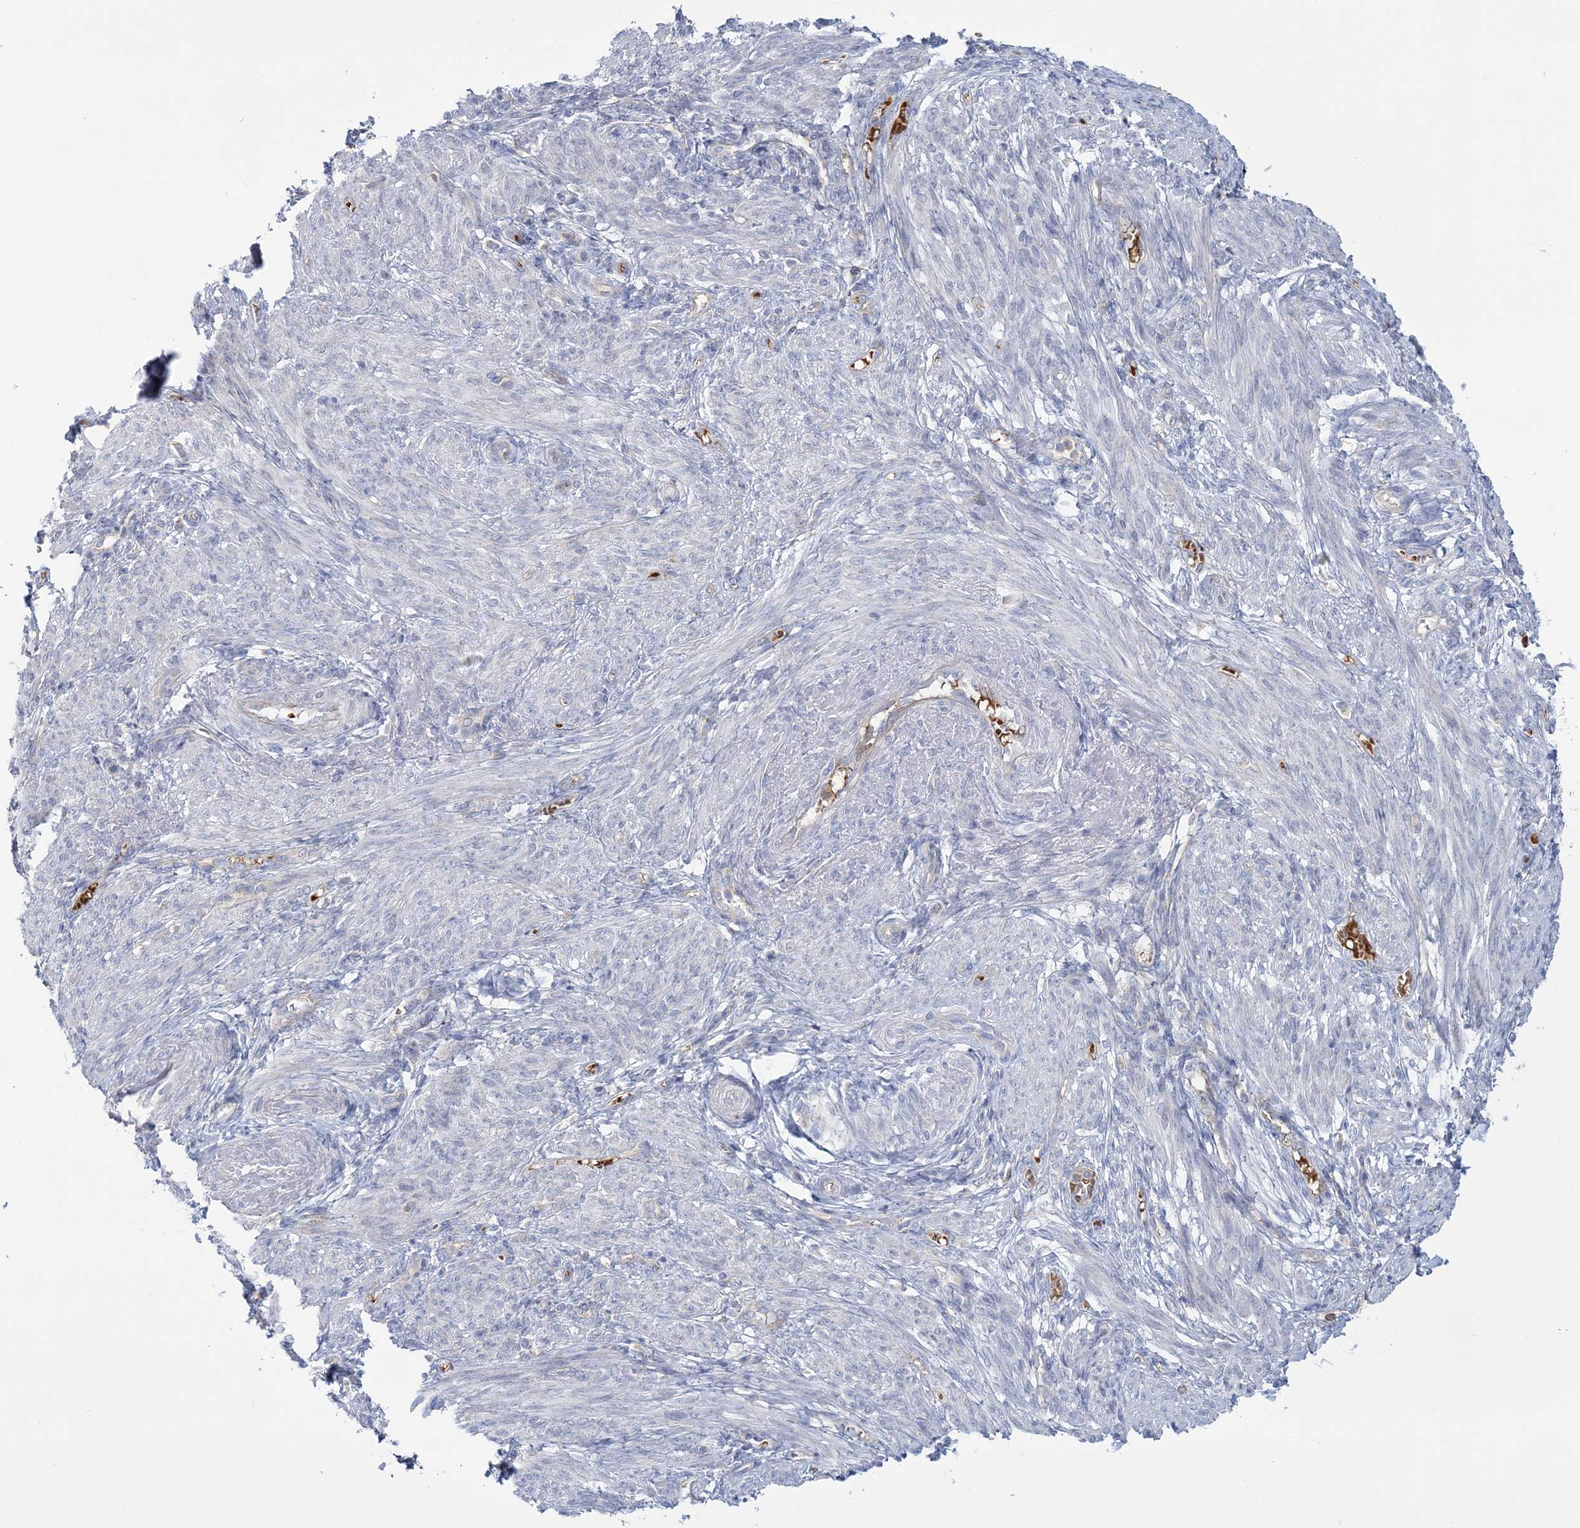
{"staining": {"intensity": "negative", "quantity": "none", "location": "none"}, "tissue": "smooth muscle", "cell_type": "Smooth muscle cells", "image_type": "normal", "snomed": [{"axis": "morphology", "description": "Normal tissue, NOS"}, {"axis": "topography", "description": "Smooth muscle"}], "caption": "Immunohistochemistry (IHC) image of unremarkable smooth muscle stained for a protein (brown), which exhibits no positivity in smooth muscle cells.", "gene": "ATP11B", "patient": {"sex": "female", "age": 39}}